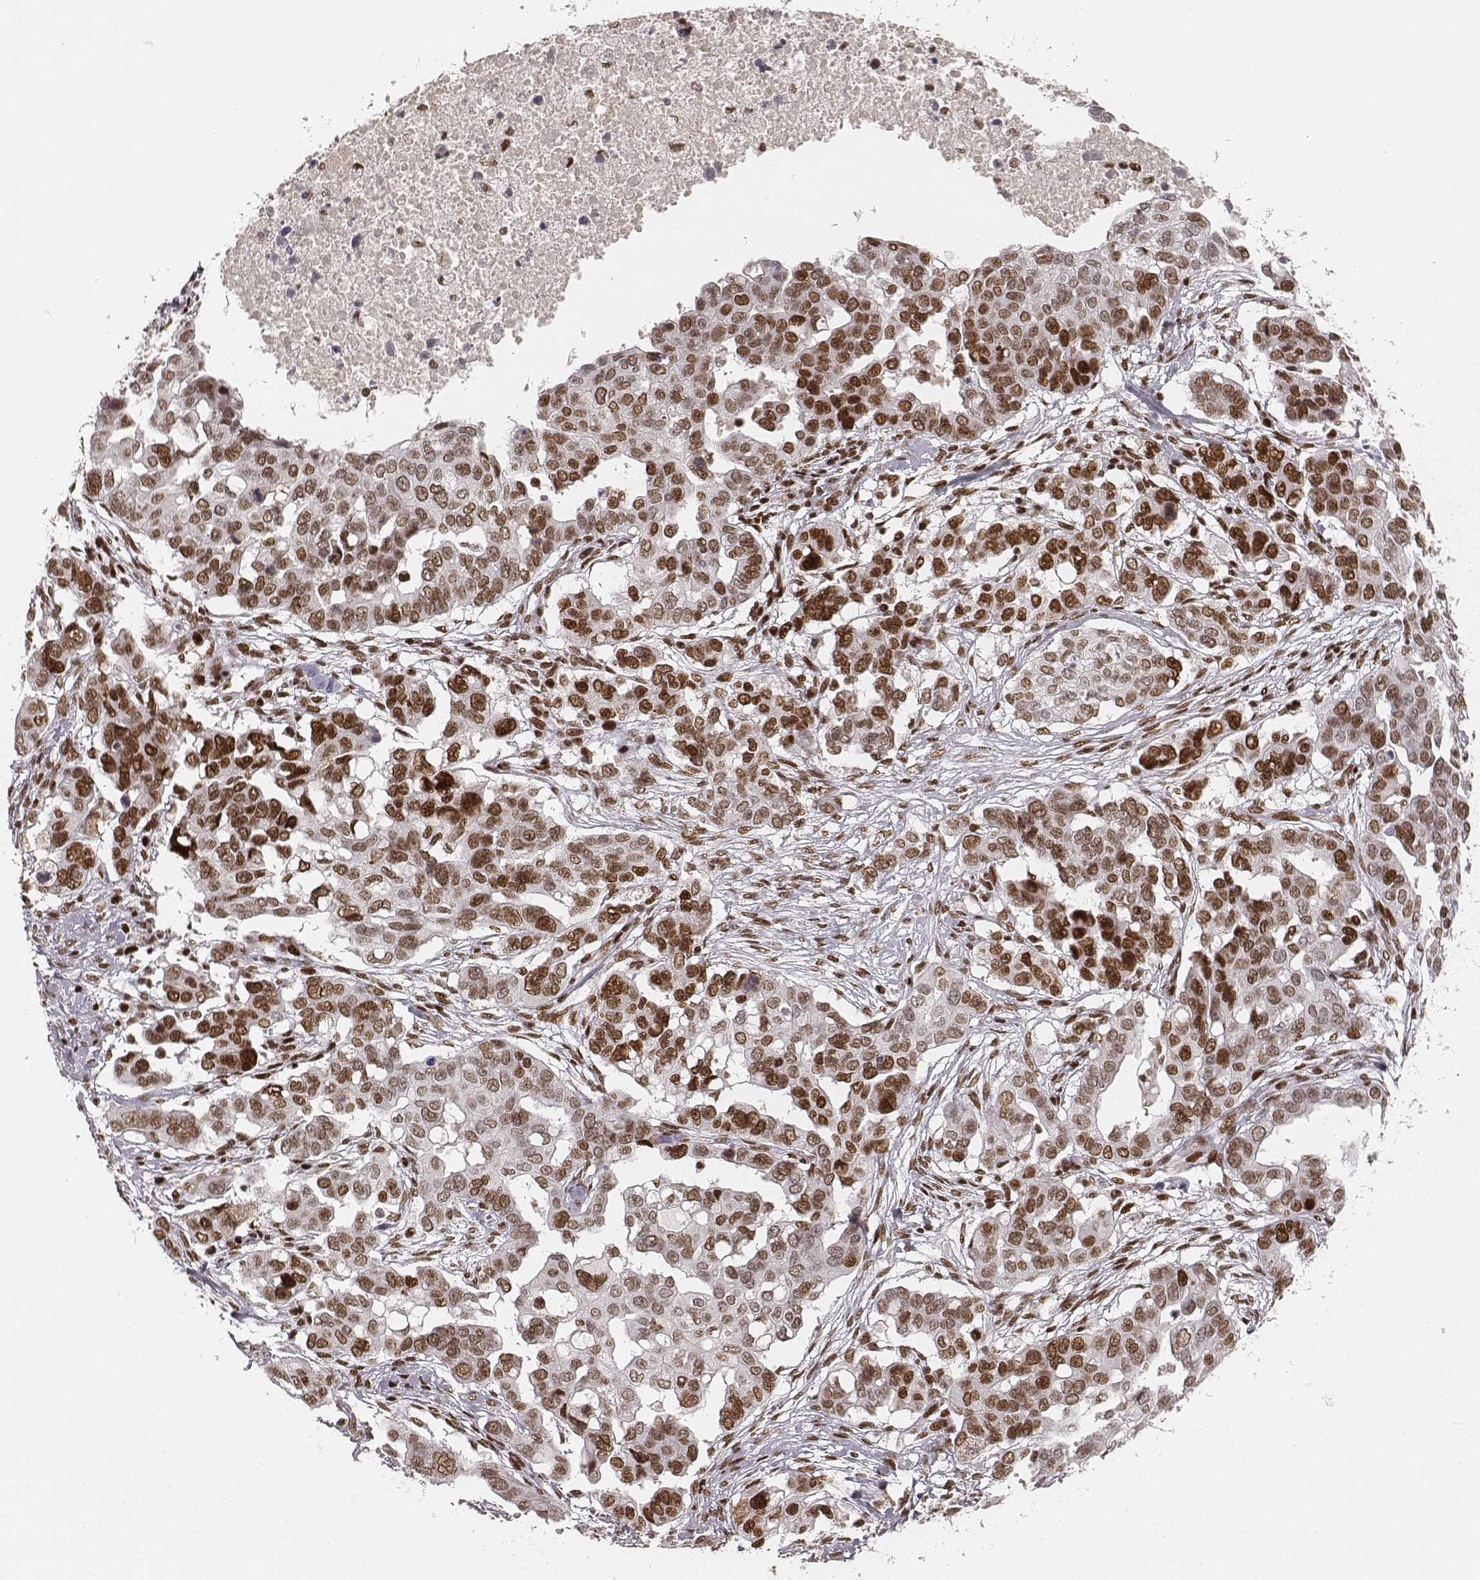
{"staining": {"intensity": "moderate", "quantity": ">75%", "location": "nuclear"}, "tissue": "ovarian cancer", "cell_type": "Tumor cells", "image_type": "cancer", "snomed": [{"axis": "morphology", "description": "Carcinoma, endometroid"}, {"axis": "topography", "description": "Ovary"}], "caption": "A medium amount of moderate nuclear staining is appreciated in approximately >75% of tumor cells in ovarian cancer tissue.", "gene": "HNRNPC", "patient": {"sex": "female", "age": 78}}